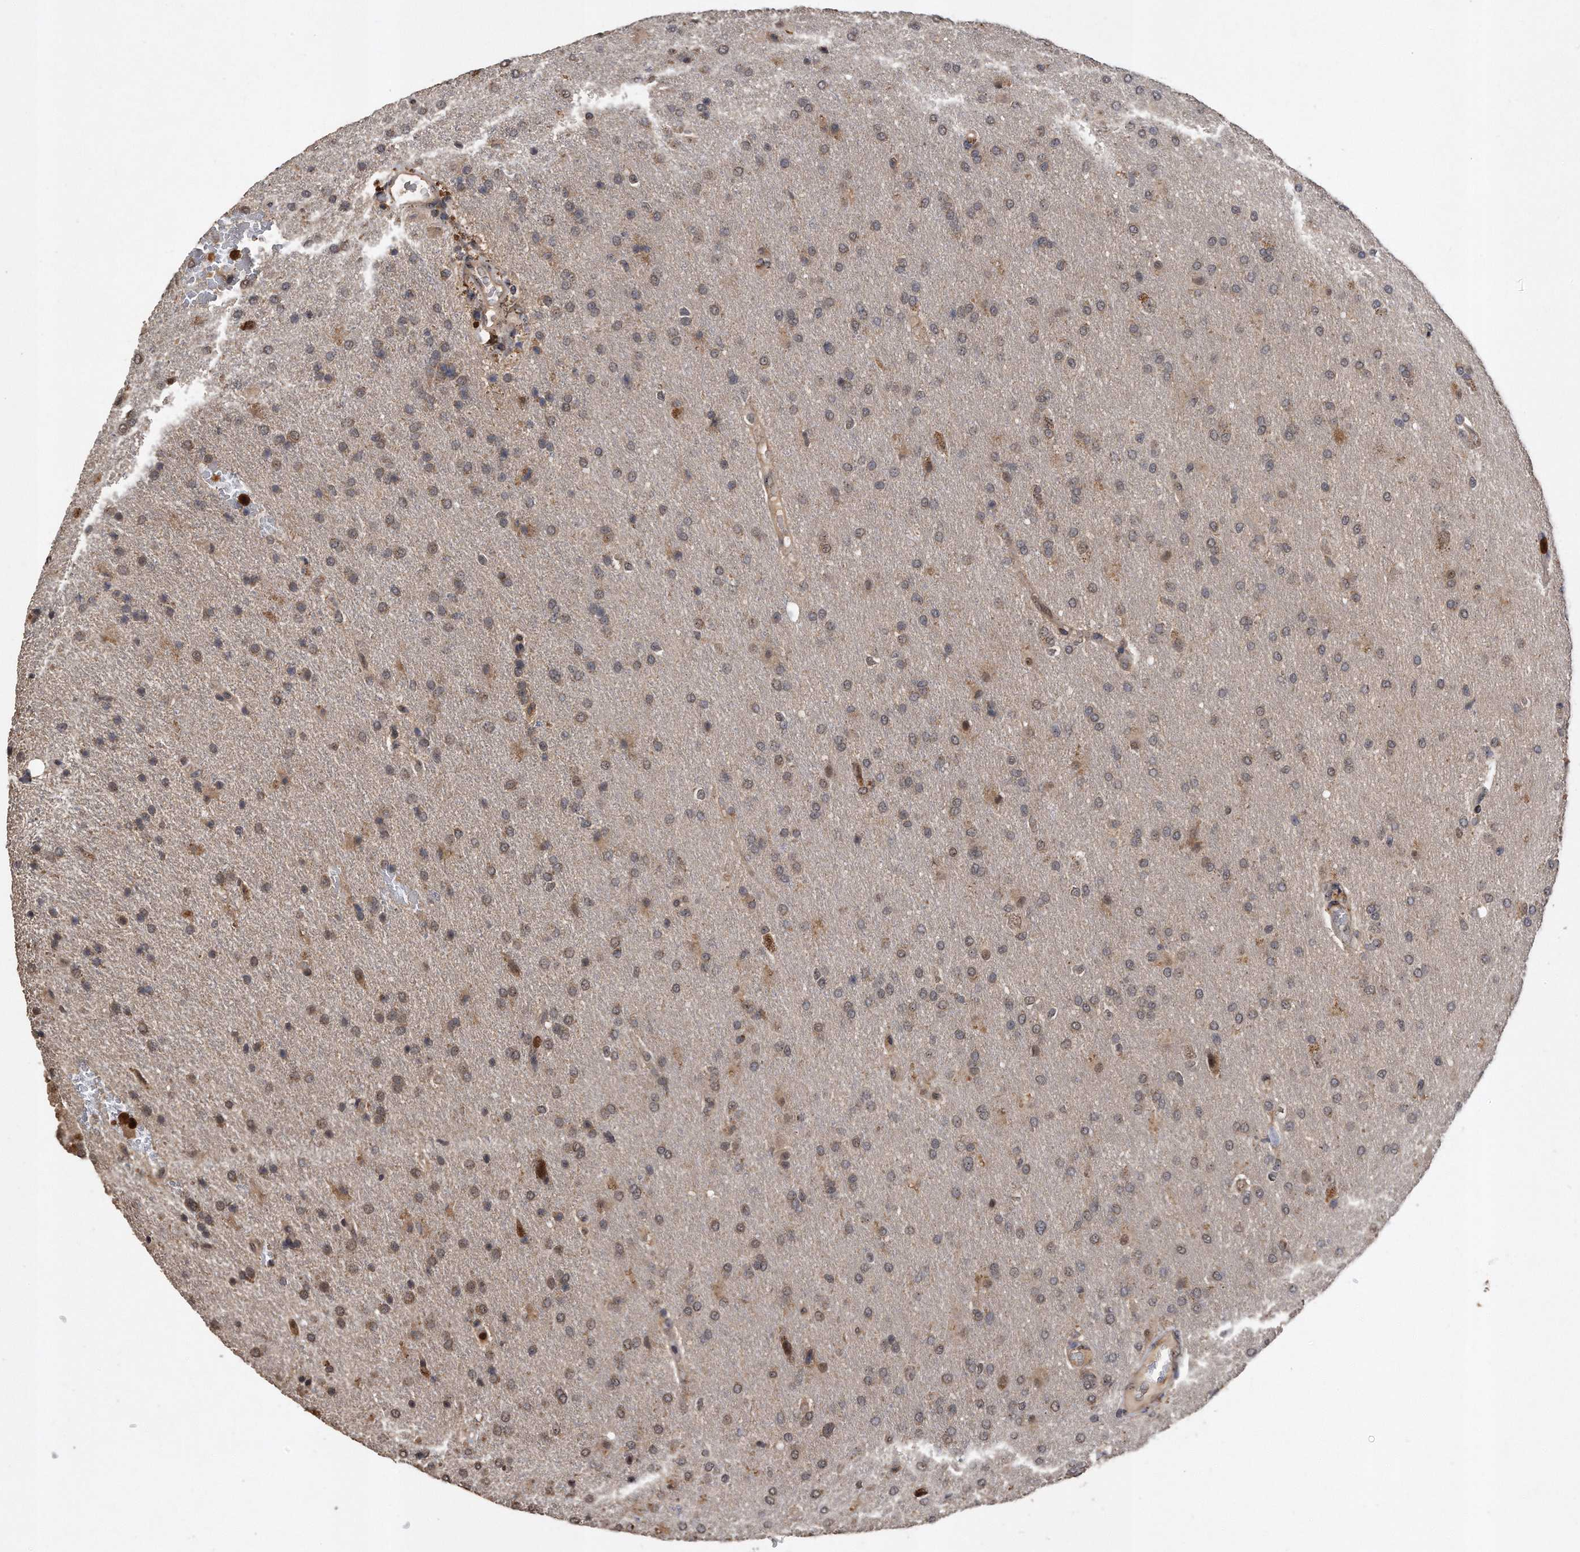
{"staining": {"intensity": "weak", "quantity": "25%-75%", "location": "cytoplasmic/membranous,nuclear"}, "tissue": "glioma", "cell_type": "Tumor cells", "image_type": "cancer", "snomed": [{"axis": "morphology", "description": "Glioma, malignant, High grade"}, {"axis": "topography", "description": "Brain"}], "caption": "A photomicrograph showing weak cytoplasmic/membranous and nuclear staining in about 25%-75% of tumor cells in glioma, as visualized by brown immunohistochemical staining.", "gene": "PELO", "patient": {"sex": "male", "age": 72}}